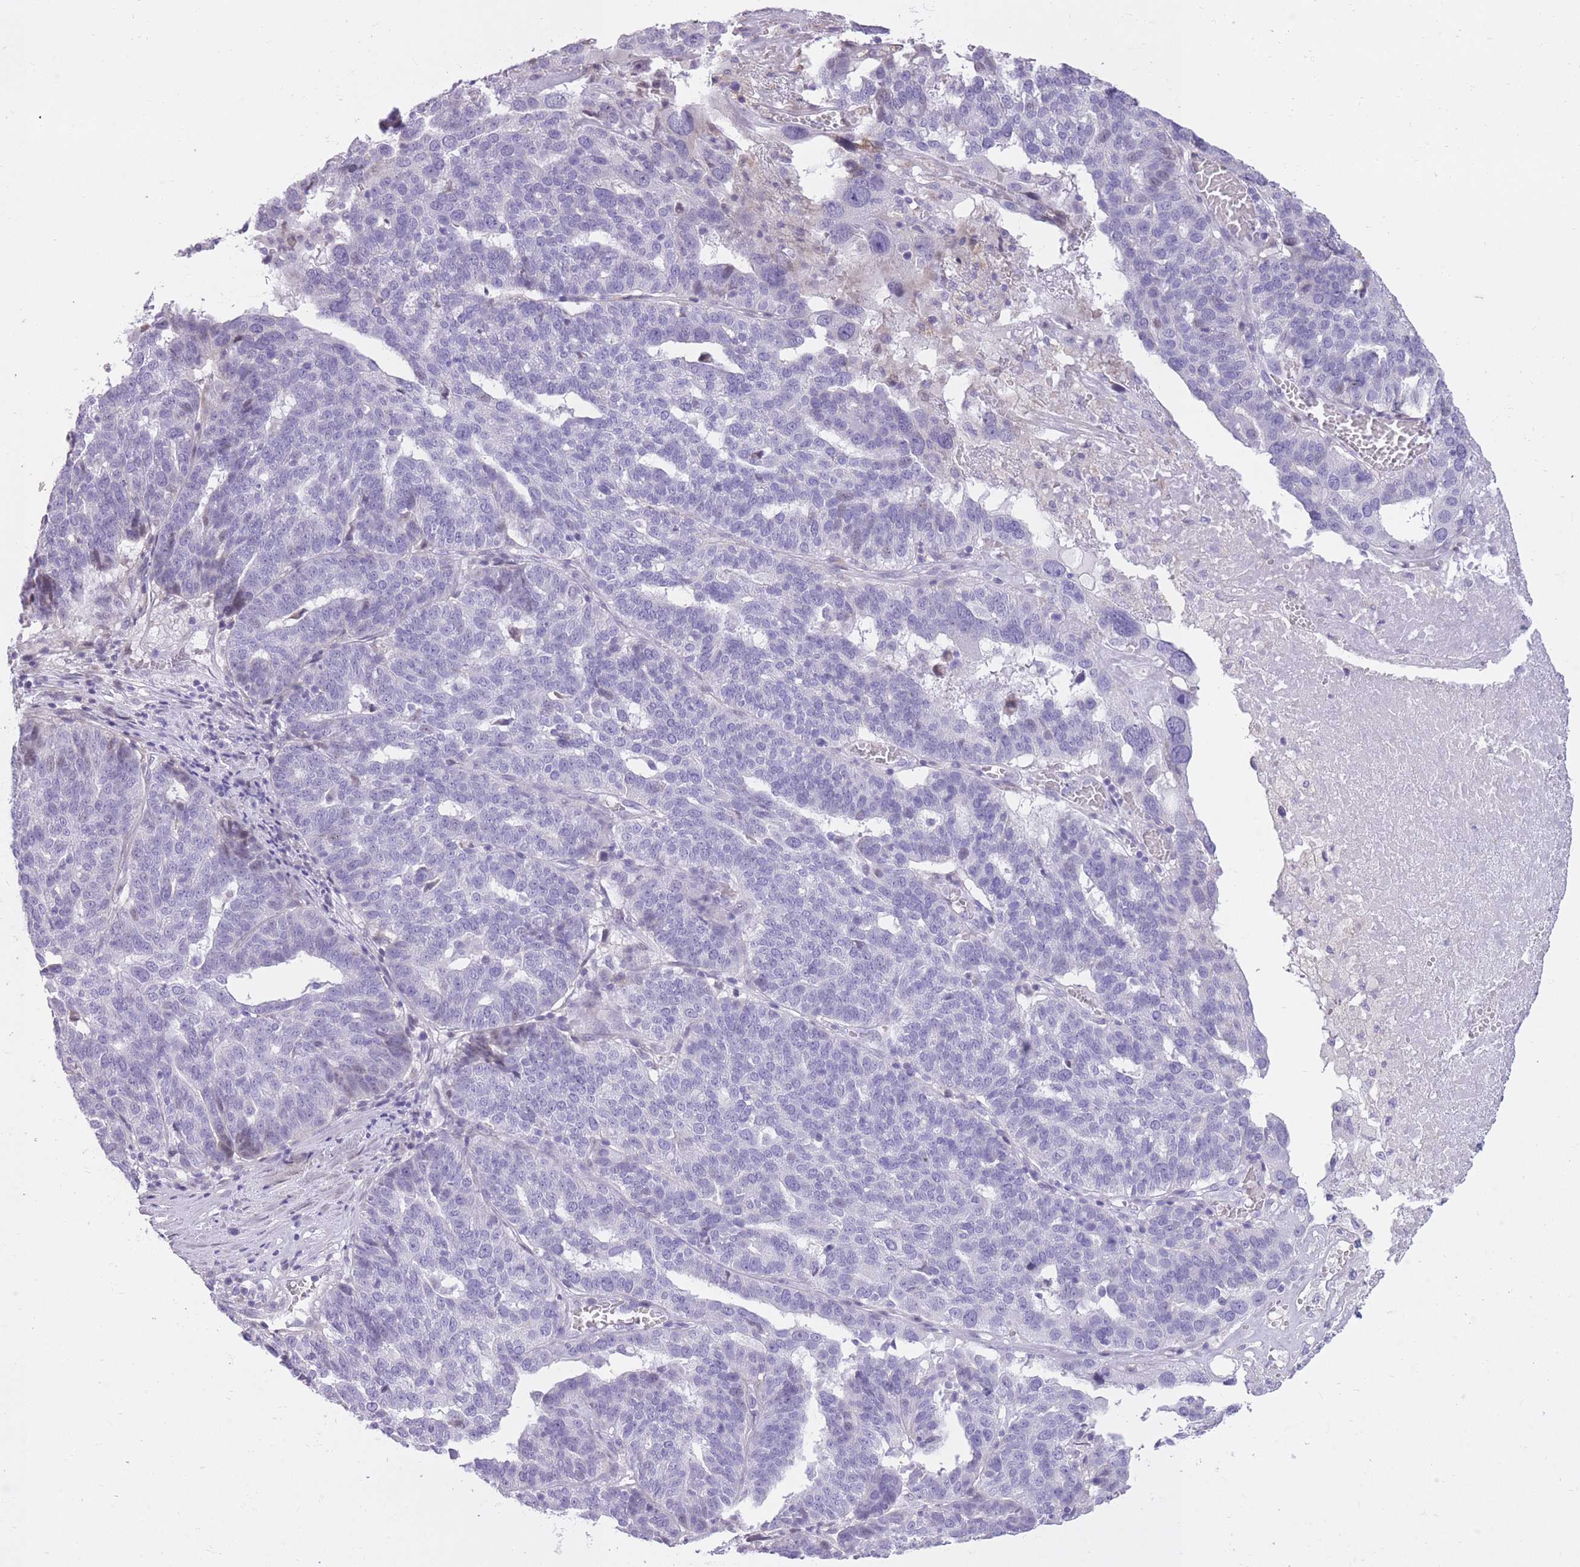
{"staining": {"intensity": "negative", "quantity": "none", "location": "none"}, "tissue": "ovarian cancer", "cell_type": "Tumor cells", "image_type": "cancer", "snomed": [{"axis": "morphology", "description": "Cystadenocarcinoma, serous, NOS"}, {"axis": "topography", "description": "Ovary"}], "caption": "A high-resolution photomicrograph shows IHC staining of ovarian cancer (serous cystadenocarcinoma), which exhibits no significant positivity in tumor cells. (DAB (3,3'-diaminobenzidine) immunohistochemistry (IHC) visualized using brightfield microscopy, high magnification).", "gene": "WDR70", "patient": {"sex": "female", "age": 59}}